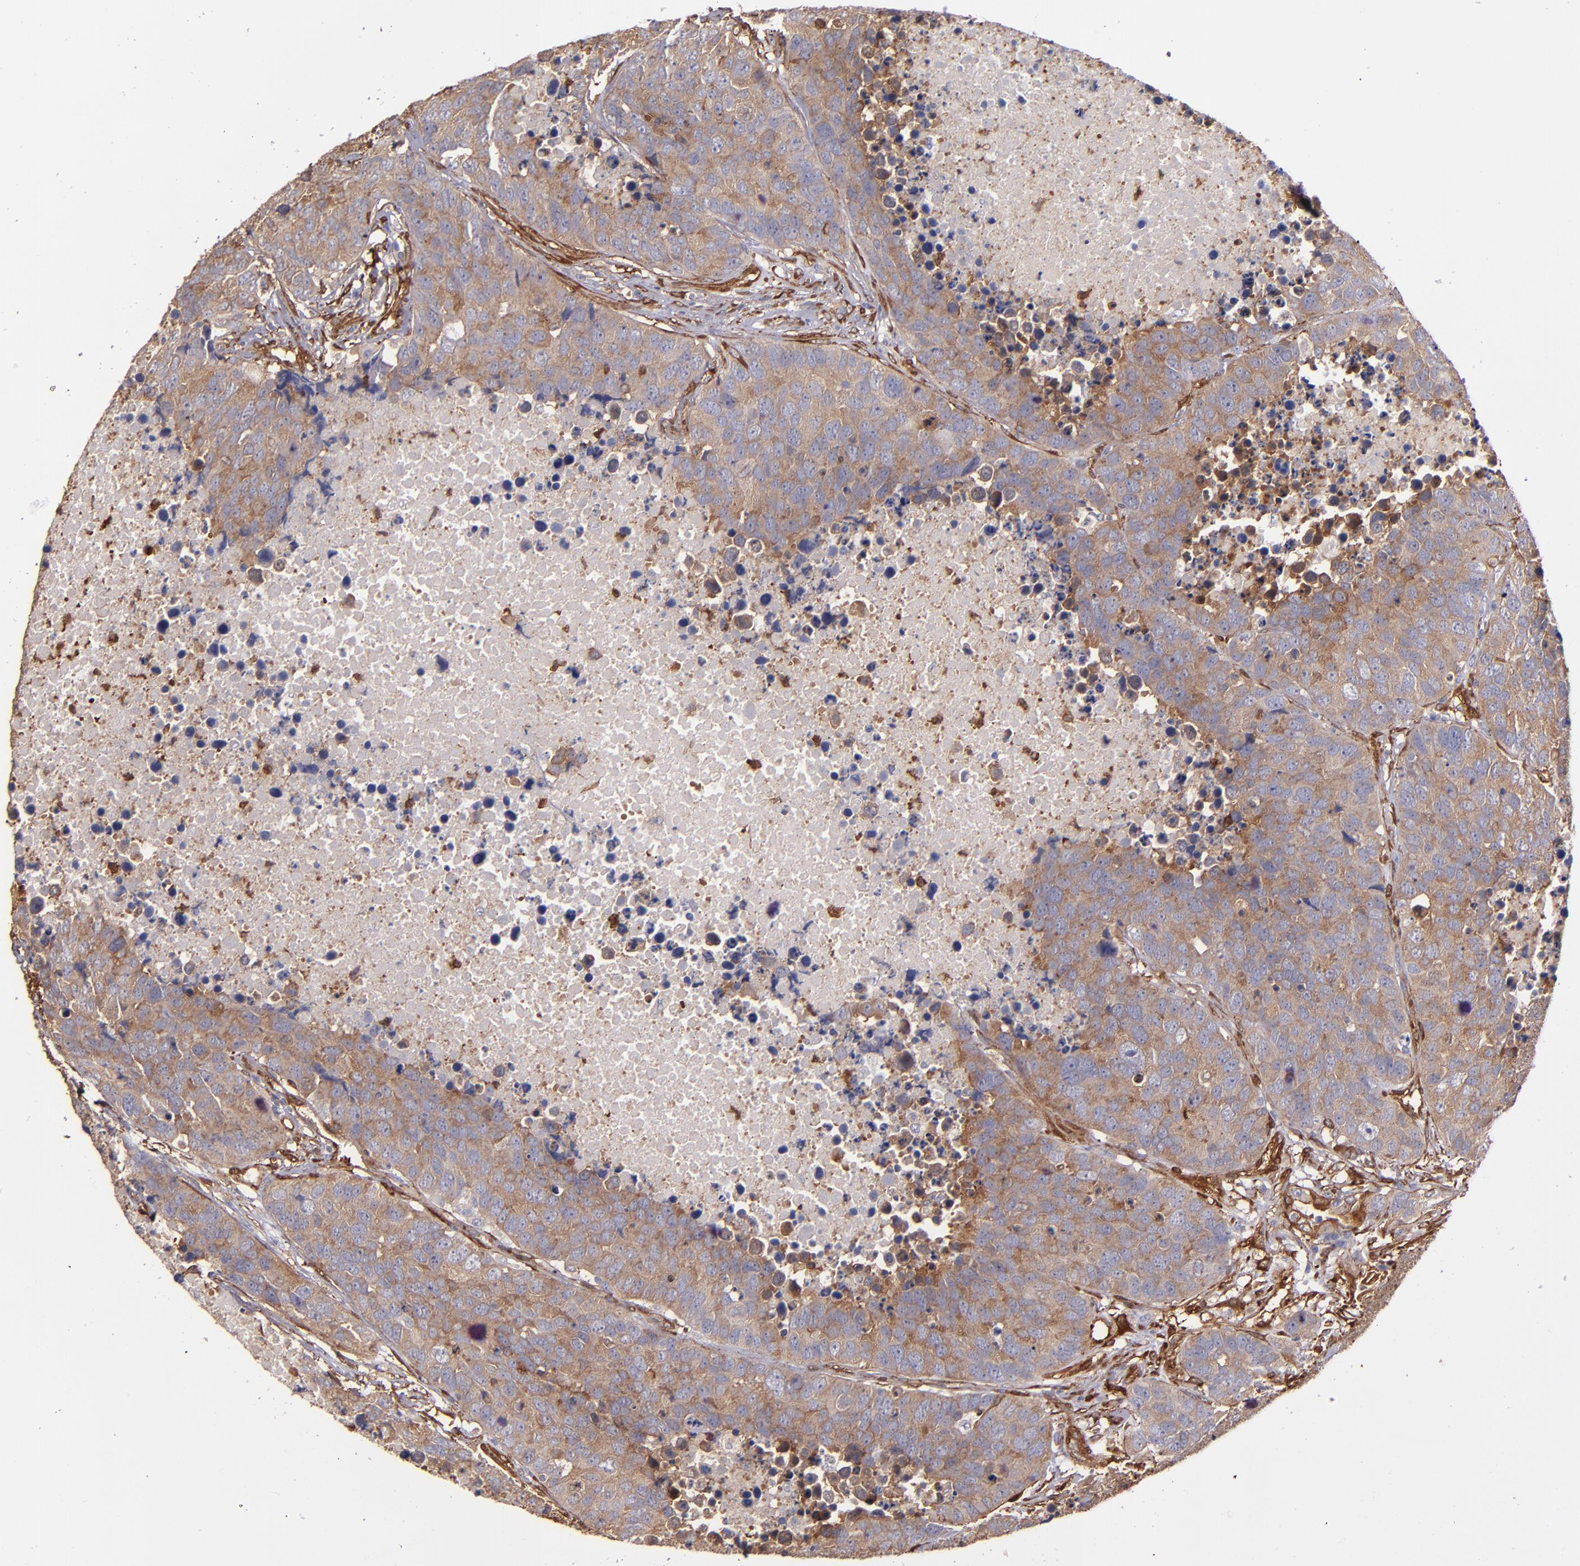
{"staining": {"intensity": "moderate", "quantity": ">75%", "location": "cytoplasmic/membranous"}, "tissue": "carcinoid", "cell_type": "Tumor cells", "image_type": "cancer", "snomed": [{"axis": "morphology", "description": "Carcinoid, malignant, NOS"}, {"axis": "topography", "description": "Lung"}], "caption": "IHC of carcinoid exhibits medium levels of moderate cytoplasmic/membranous positivity in approximately >75% of tumor cells.", "gene": "VCL", "patient": {"sex": "male", "age": 60}}